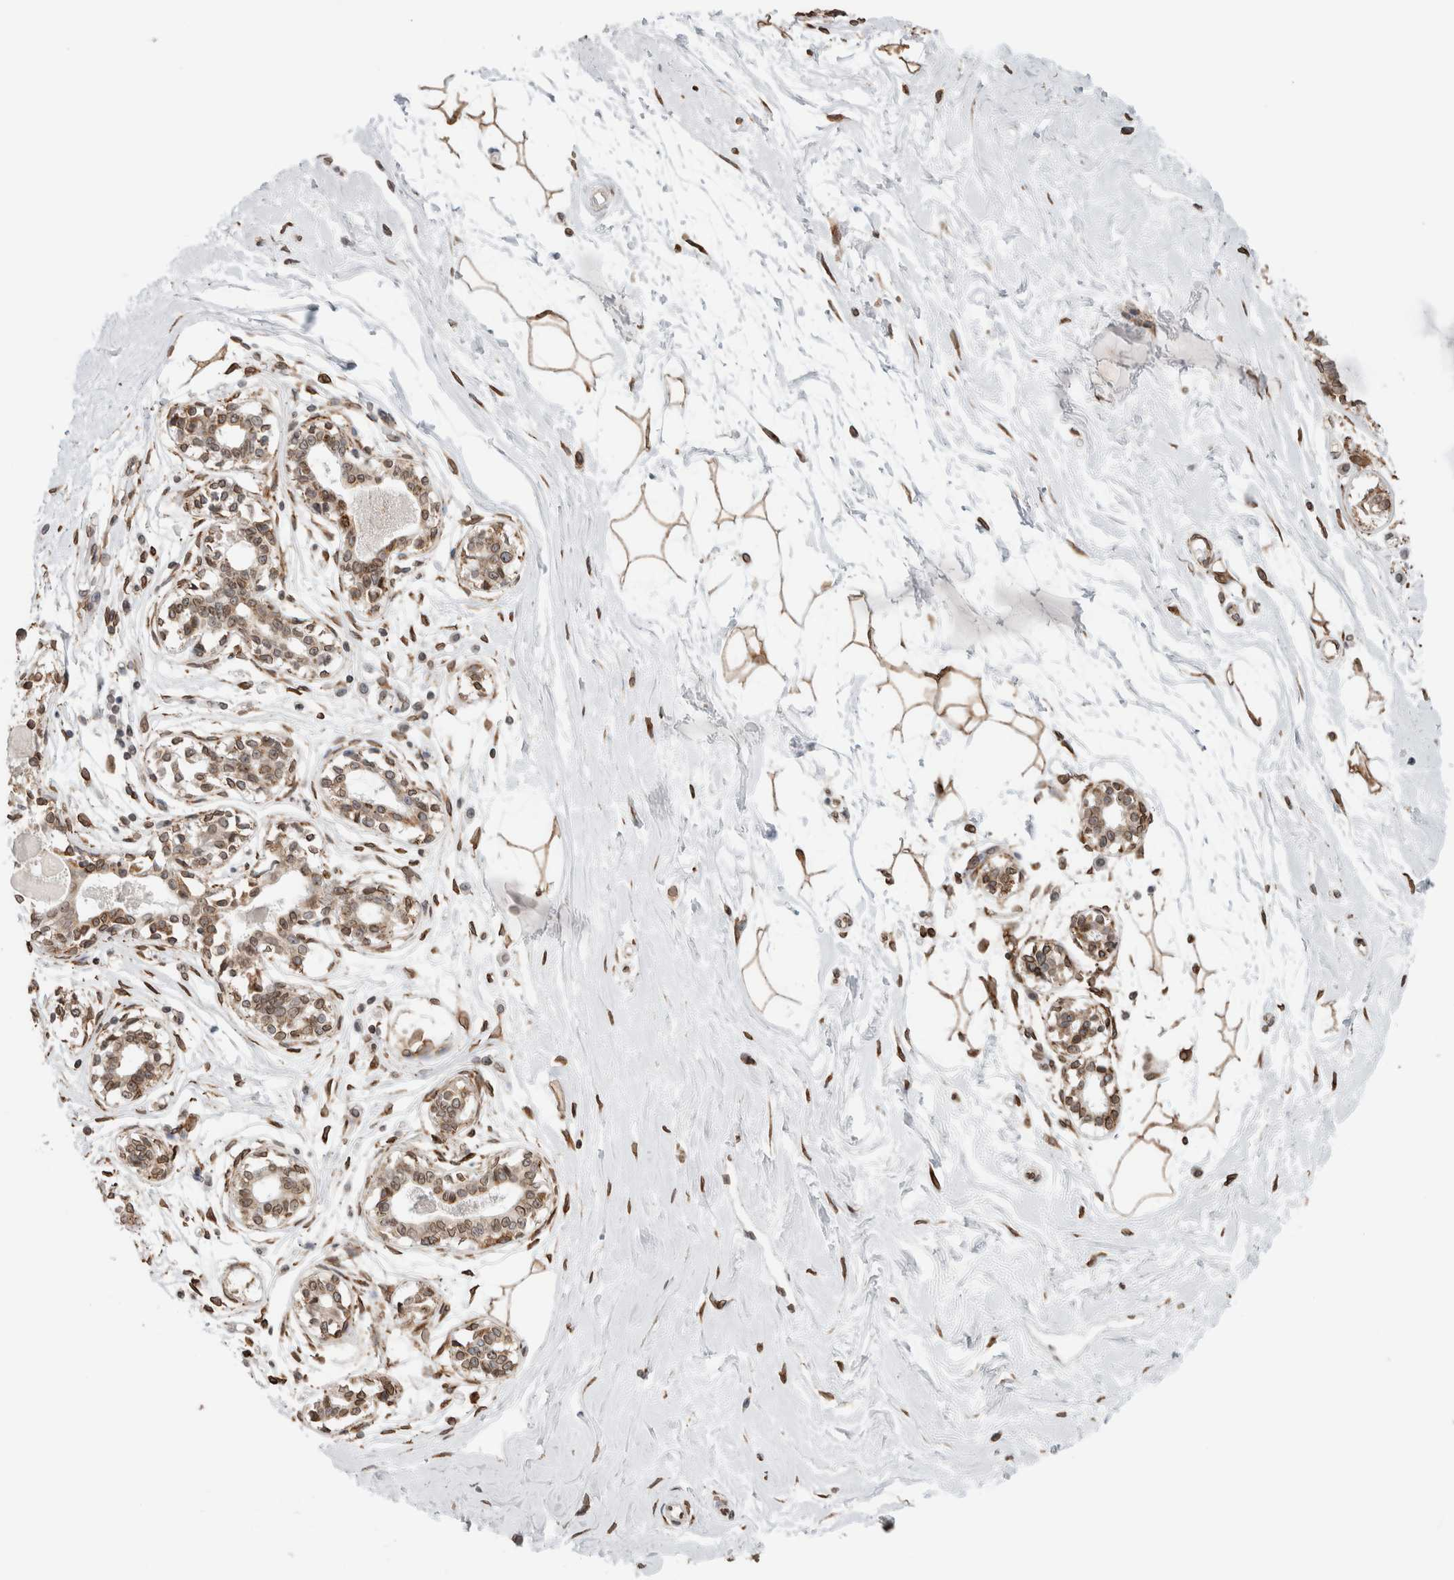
{"staining": {"intensity": "moderate", "quantity": ">75%", "location": "cytoplasmic/membranous,nuclear"}, "tissue": "breast", "cell_type": "Adipocytes", "image_type": "normal", "snomed": [{"axis": "morphology", "description": "Normal tissue, NOS"}, {"axis": "topography", "description": "Breast"}], "caption": "A brown stain highlights moderate cytoplasmic/membranous,nuclear staining of a protein in adipocytes of benign breast. (IHC, brightfield microscopy, high magnification).", "gene": "RBMX2", "patient": {"sex": "female", "age": 45}}